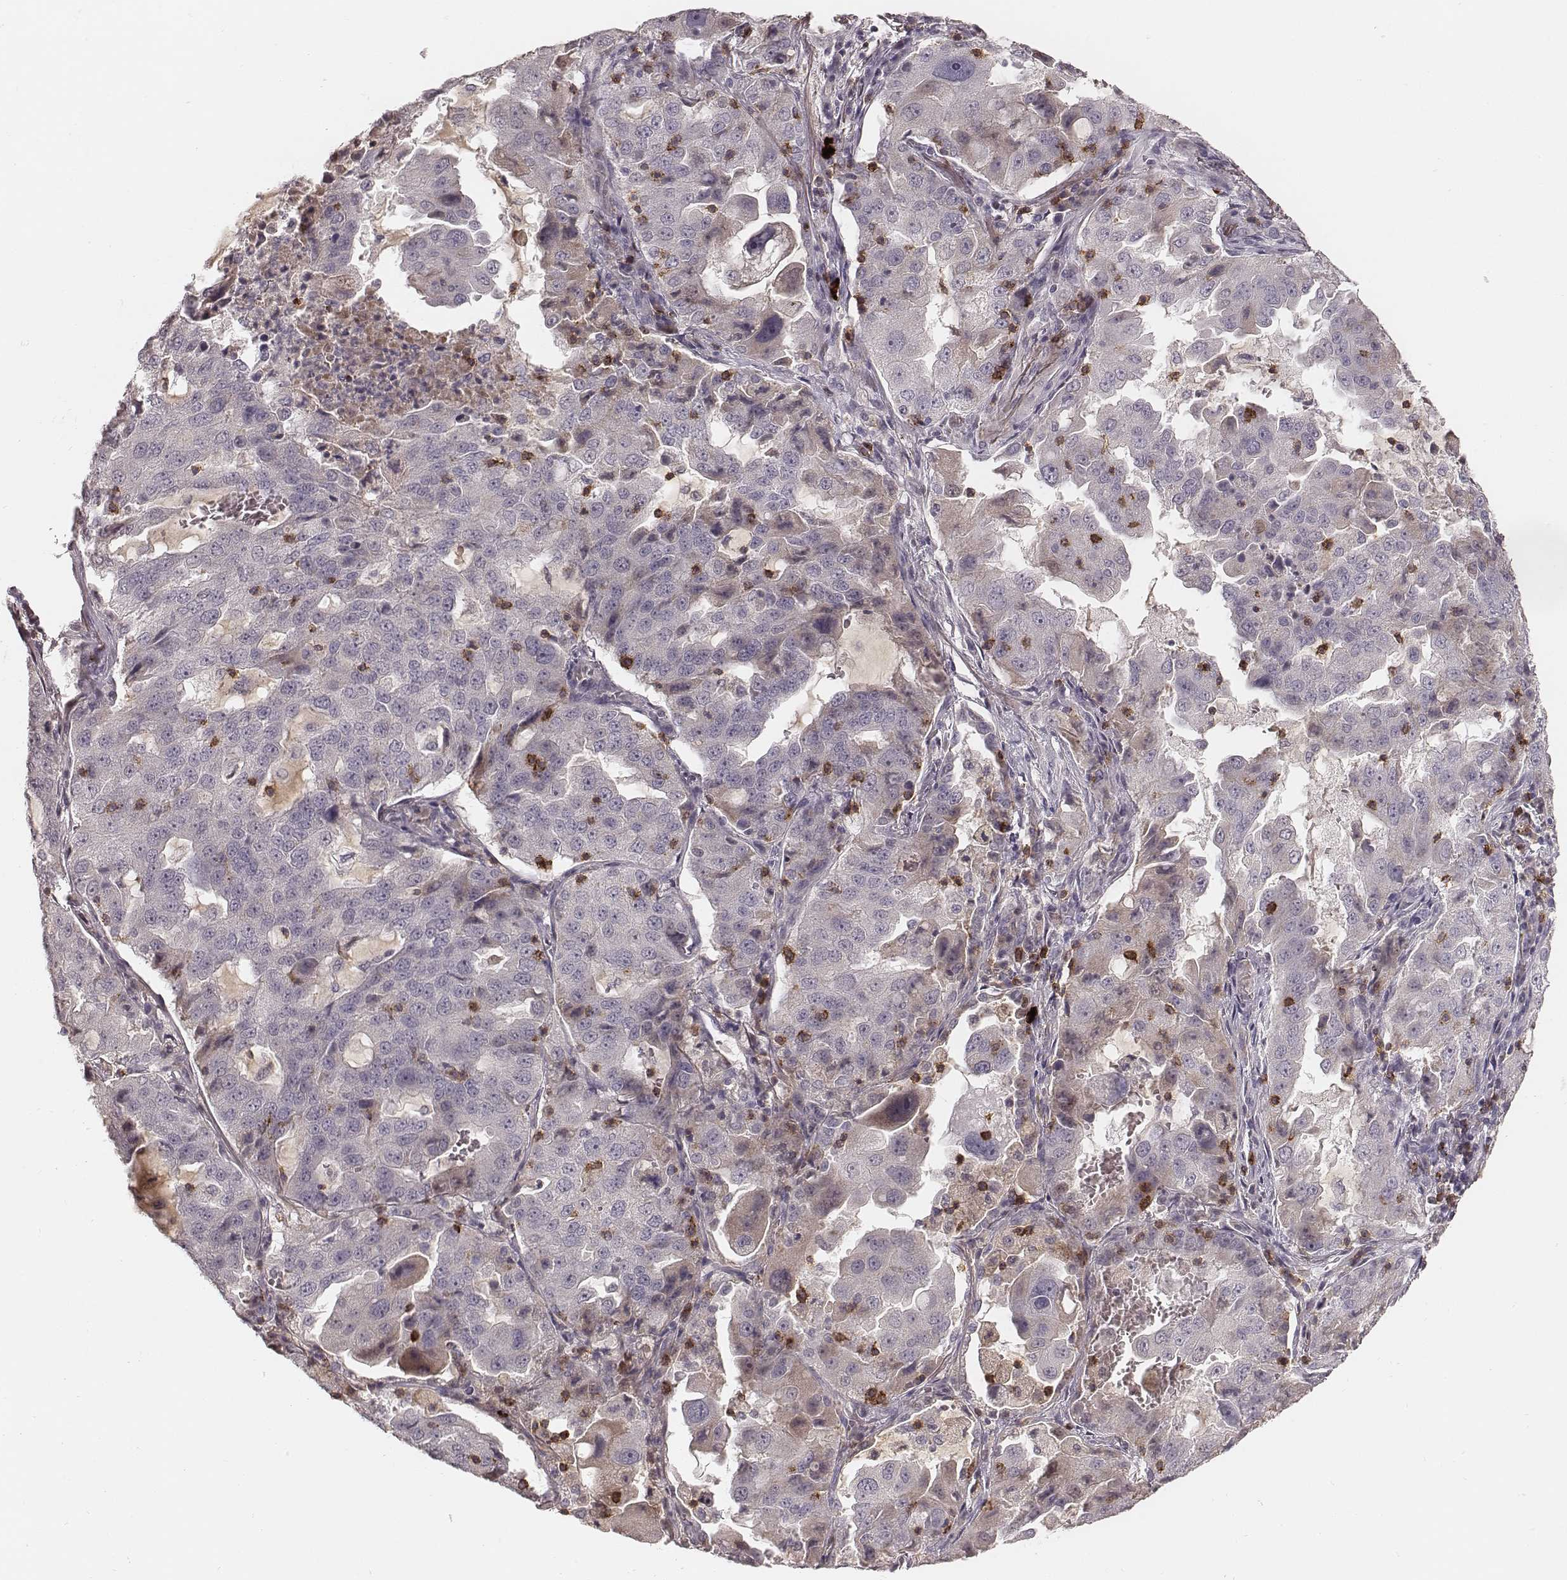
{"staining": {"intensity": "negative", "quantity": "none", "location": "none"}, "tissue": "lung cancer", "cell_type": "Tumor cells", "image_type": "cancer", "snomed": [{"axis": "morphology", "description": "Adenocarcinoma, NOS"}, {"axis": "topography", "description": "Lung"}], "caption": "This is an immunohistochemistry (IHC) photomicrograph of human lung cancer. There is no staining in tumor cells.", "gene": "CD8A", "patient": {"sex": "female", "age": 61}}